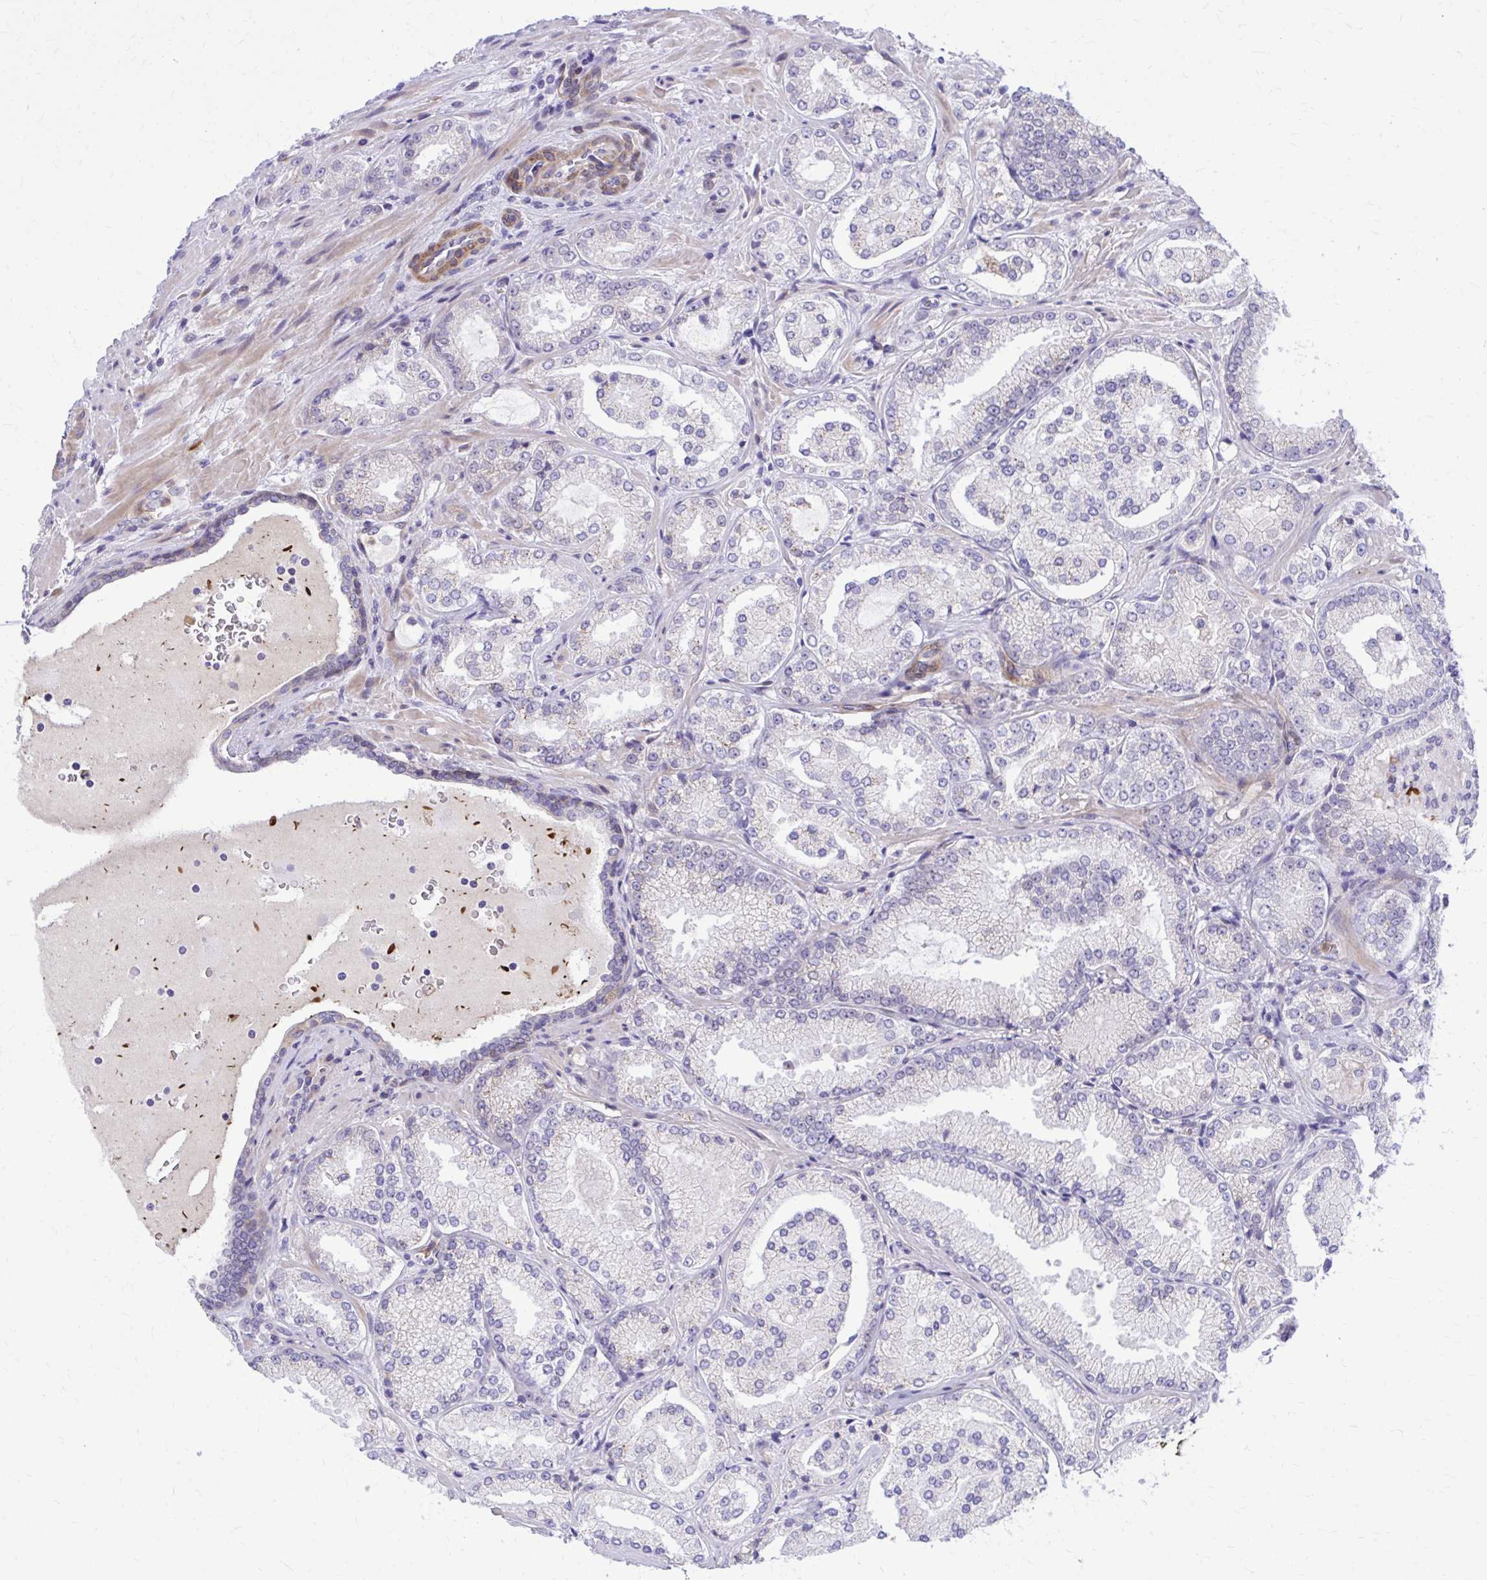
{"staining": {"intensity": "negative", "quantity": "none", "location": "none"}, "tissue": "prostate cancer", "cell_type": "Tumor cells", "image_type": "cancer", "snomed": [{"axis": "morphology", "description": "Adenocarcinoma, High grade"}, {"axis": "topography", "description": "Prostate"}], "caption": "Tumor cells are negative for protein expression in human prostate adenocarcinoma (high-grade). The staining is performed using DAB brown chromogen with nuclei counter-stained in using hematoxylin.", "gene": "ADAMTSL1", "patient": {"sex": "male", "age": 73}}